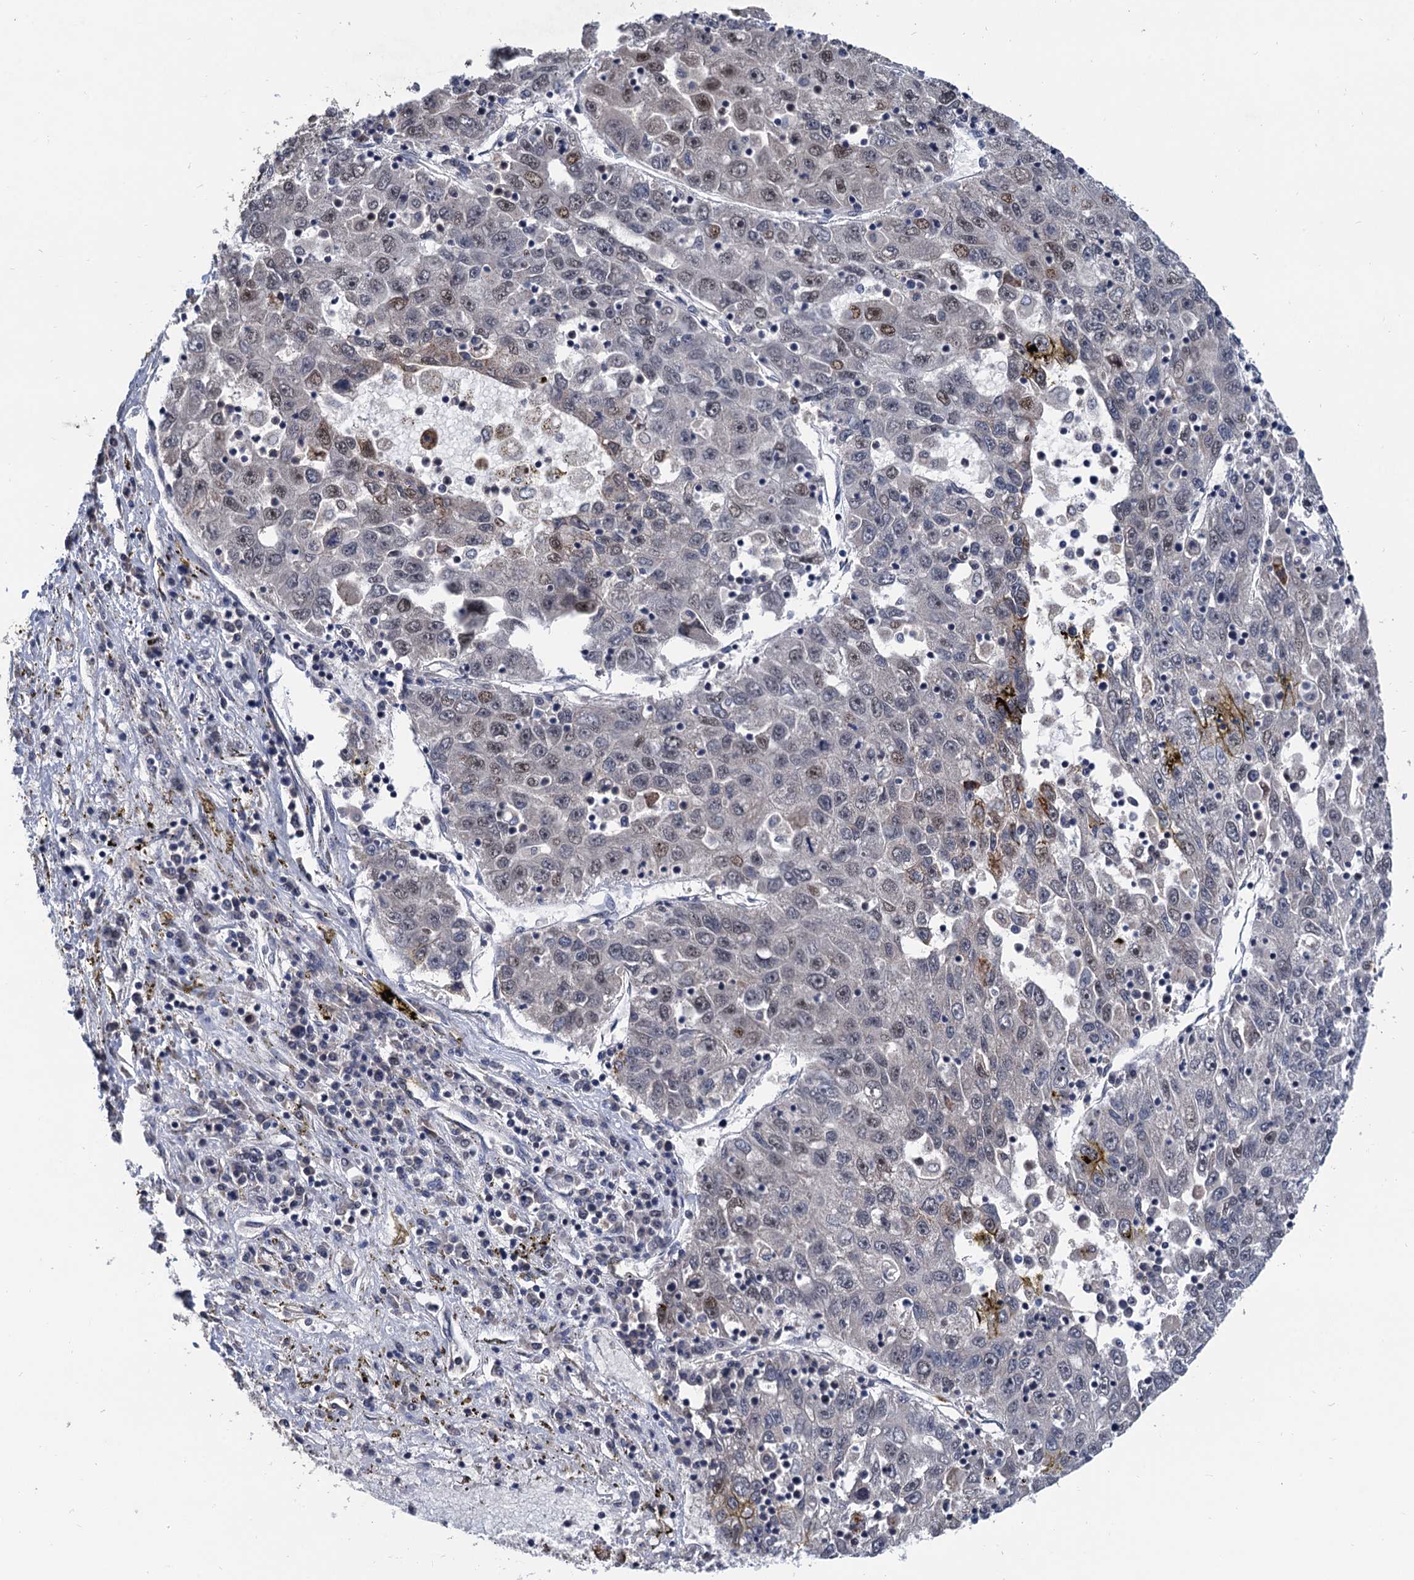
{"staining": {"intensity": "weak", "quantity": "<25%", "location": "nuclear"}, "tissue": "liver cancer", "cell_type": "Tumor cells", "image_type": "cancer", "snomed": [{"axis": "morphology", "description": "Carcinoma, Hepatocellular, NOS"}, {"axis": "topography", "description": "Liver"}], "caption": "Tumor cells show no significant staining in liver cancer.", "gene": "TSEN34", "patient": {"sex": "male", "age": 49}}